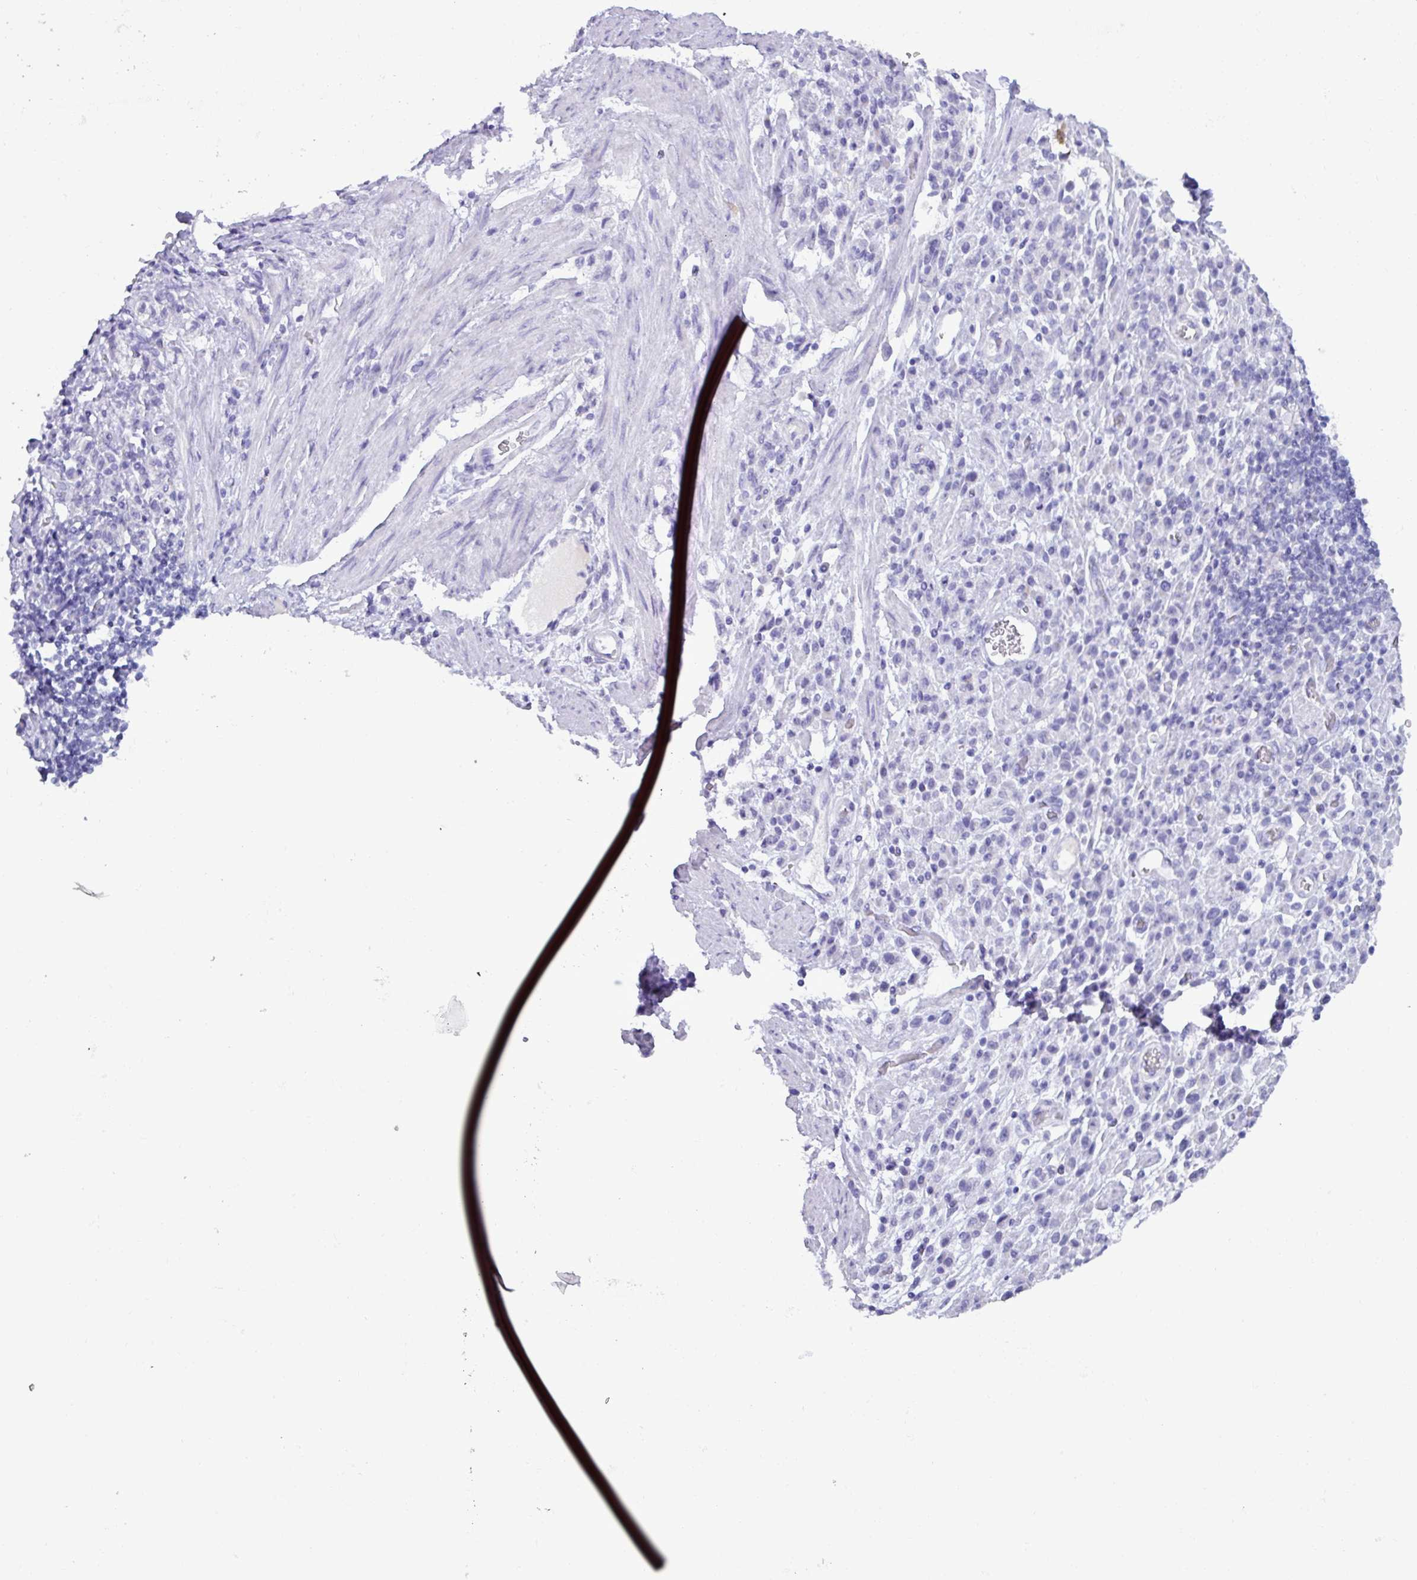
{"staining": {"intensity": "negative", "quantity": "none", "location": "none"}, "tissue": "stomach cancer", "cell_type": "Tumor cells", "image_type": "cancer", "snomed": [{"axis": "morphology", "description": "Adenocarcinoma, NOS"}, {"axis": "topography", "description": "Stomach"}], "caption": "This is an immunohistochemistry (IHC) photomicrograph of stomach cancer (adenocarcinoma). There is no positivity in tumor cells.", "gene": "STIMATE", "patient": {"sex": "male", "age": 77}}